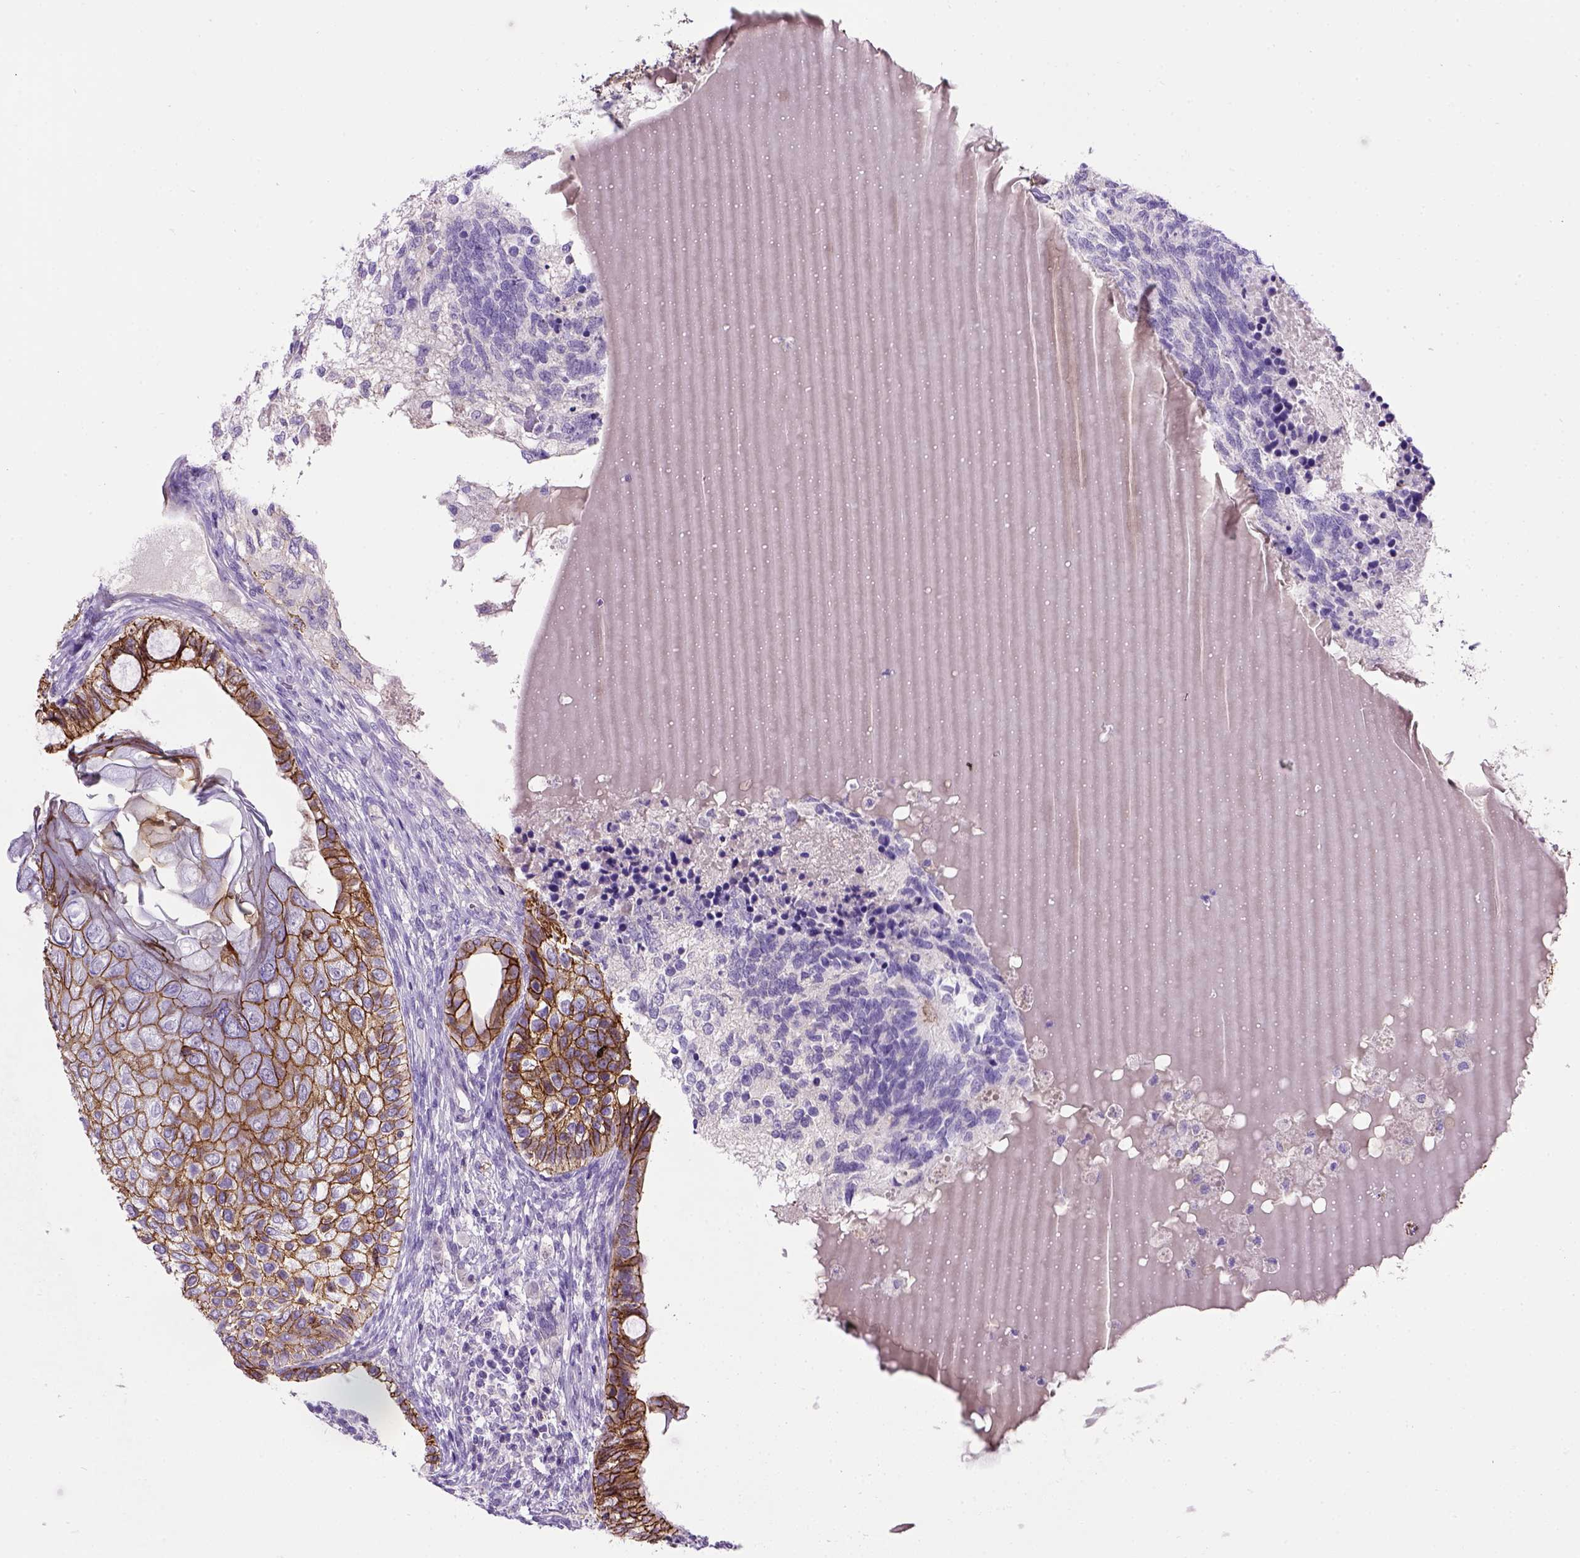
{"staining": {"intensity": "strong", "quantity": ">75%", "location": "cytoplasmic/membranous"}, "tissue": "testis cancer", "cell_type": "Tumor cells", "image_type": "cancer", "snomed": [{"axis": "morphology", "description": "Seminoma, NOS"}, {"axis": "morphology", "description": "Carcinoma, Embryonal, NOS"}, {"axis": "topography", "description": "Testis"}], "caption": "IHC photomicrograph of neoplastic tissue: testis cancer (seminoma) stained using IHC reveals high levels of strong protein expression localized specifically in the cytoplasmic/membranous of tumor cells, appearing as a cytoplasmic/membranous brown color.", "gene": "CDH1", "patient": {"sex": "male", "age": 41}}